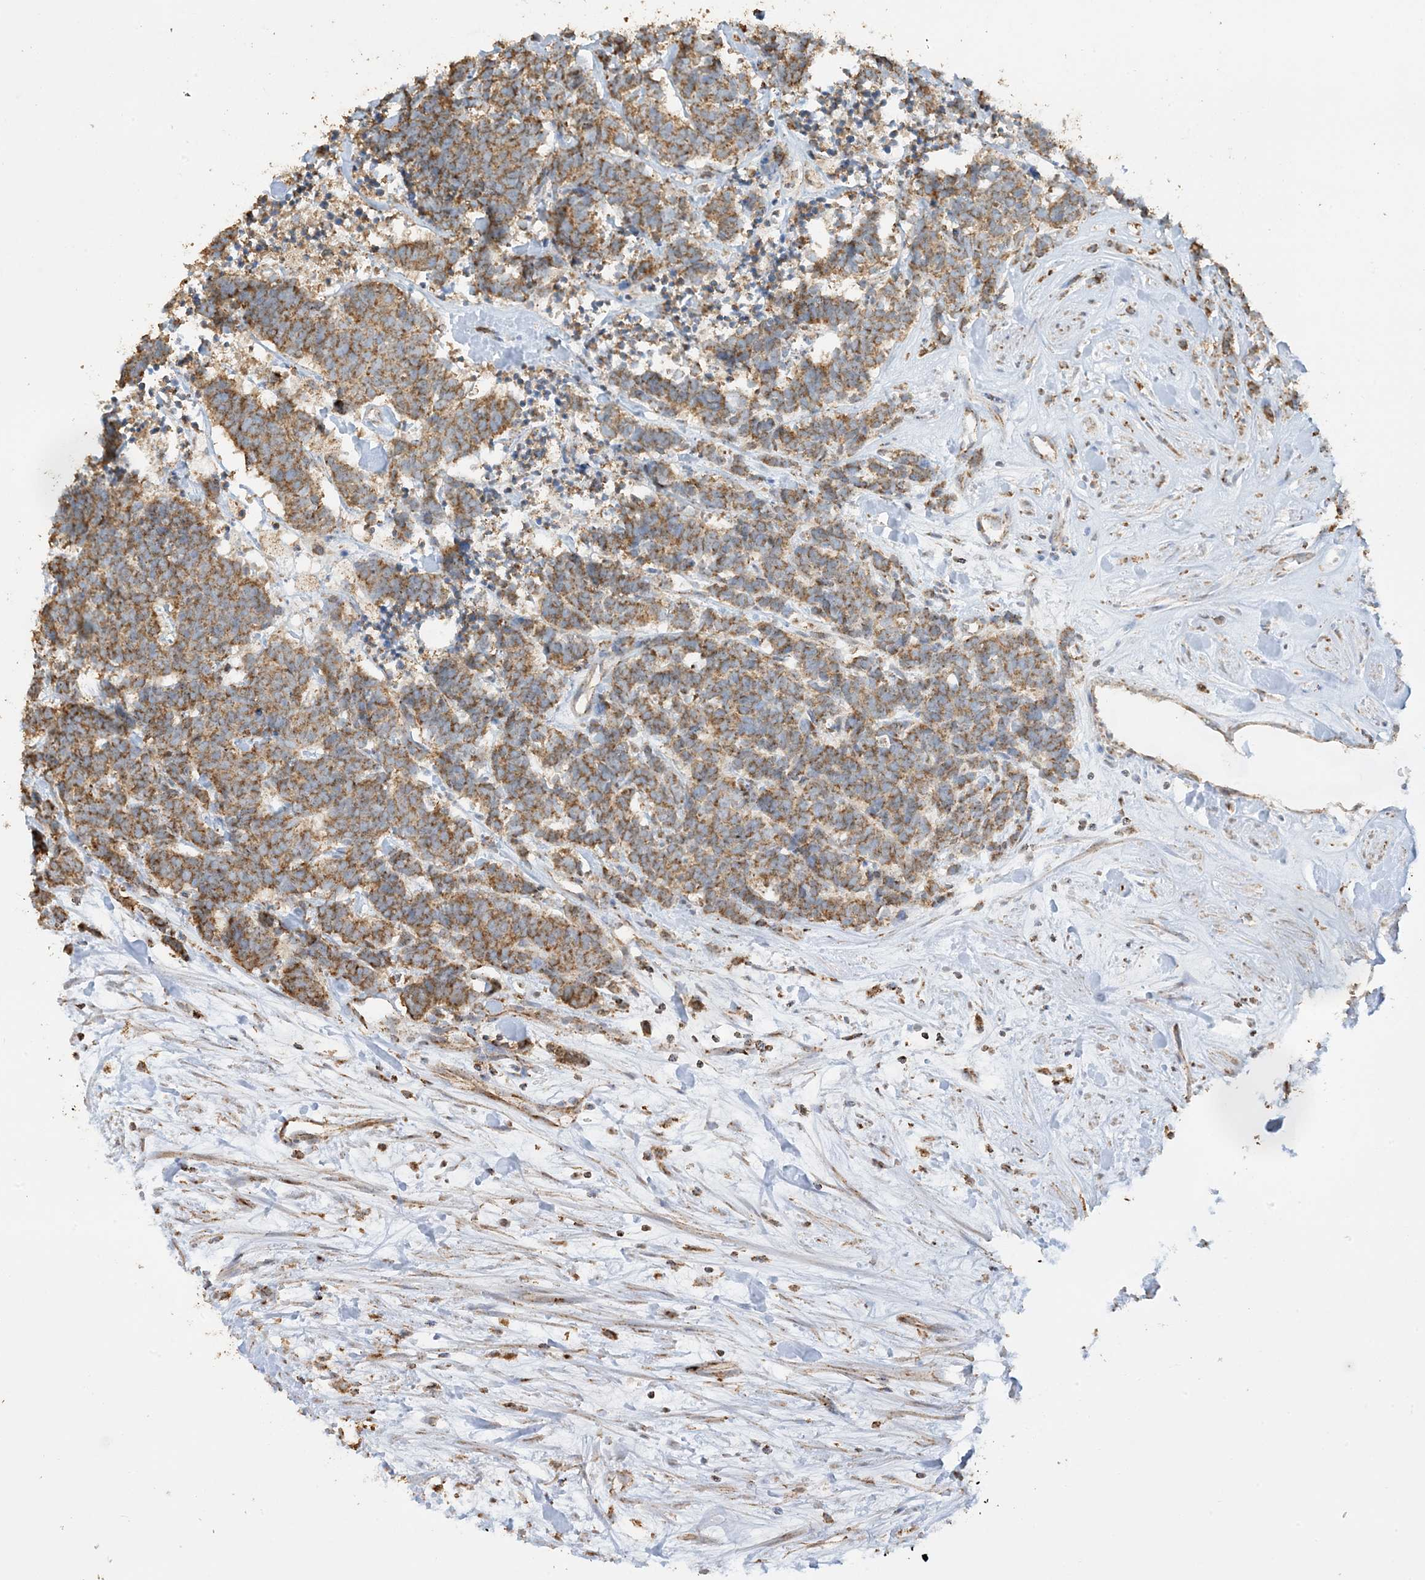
{"staining": {"intensity": "moderate", "quantity": ">75%", "location": "cytoplasmic/membranous"}, "tissue": "carcinoid", "cell_type": "Tumor cells", "image_type": "cancer", "snomed": [{"axis": "morphology", "description": "Carcinoma, NOS"}, {"axis": "morphology", "description": "Carcinoid, malignant, NOS"}, {"axis": "topography", "description": "Urinary bladder"}], "caption": "Tumor cells display medium levels of moderate cytoplasmic/membranous staining in about >75% of cells in carcinoma. Nuclei are stained in blue.", "gene": "AGA", "patient": {"sex": "male", "age": 57}}